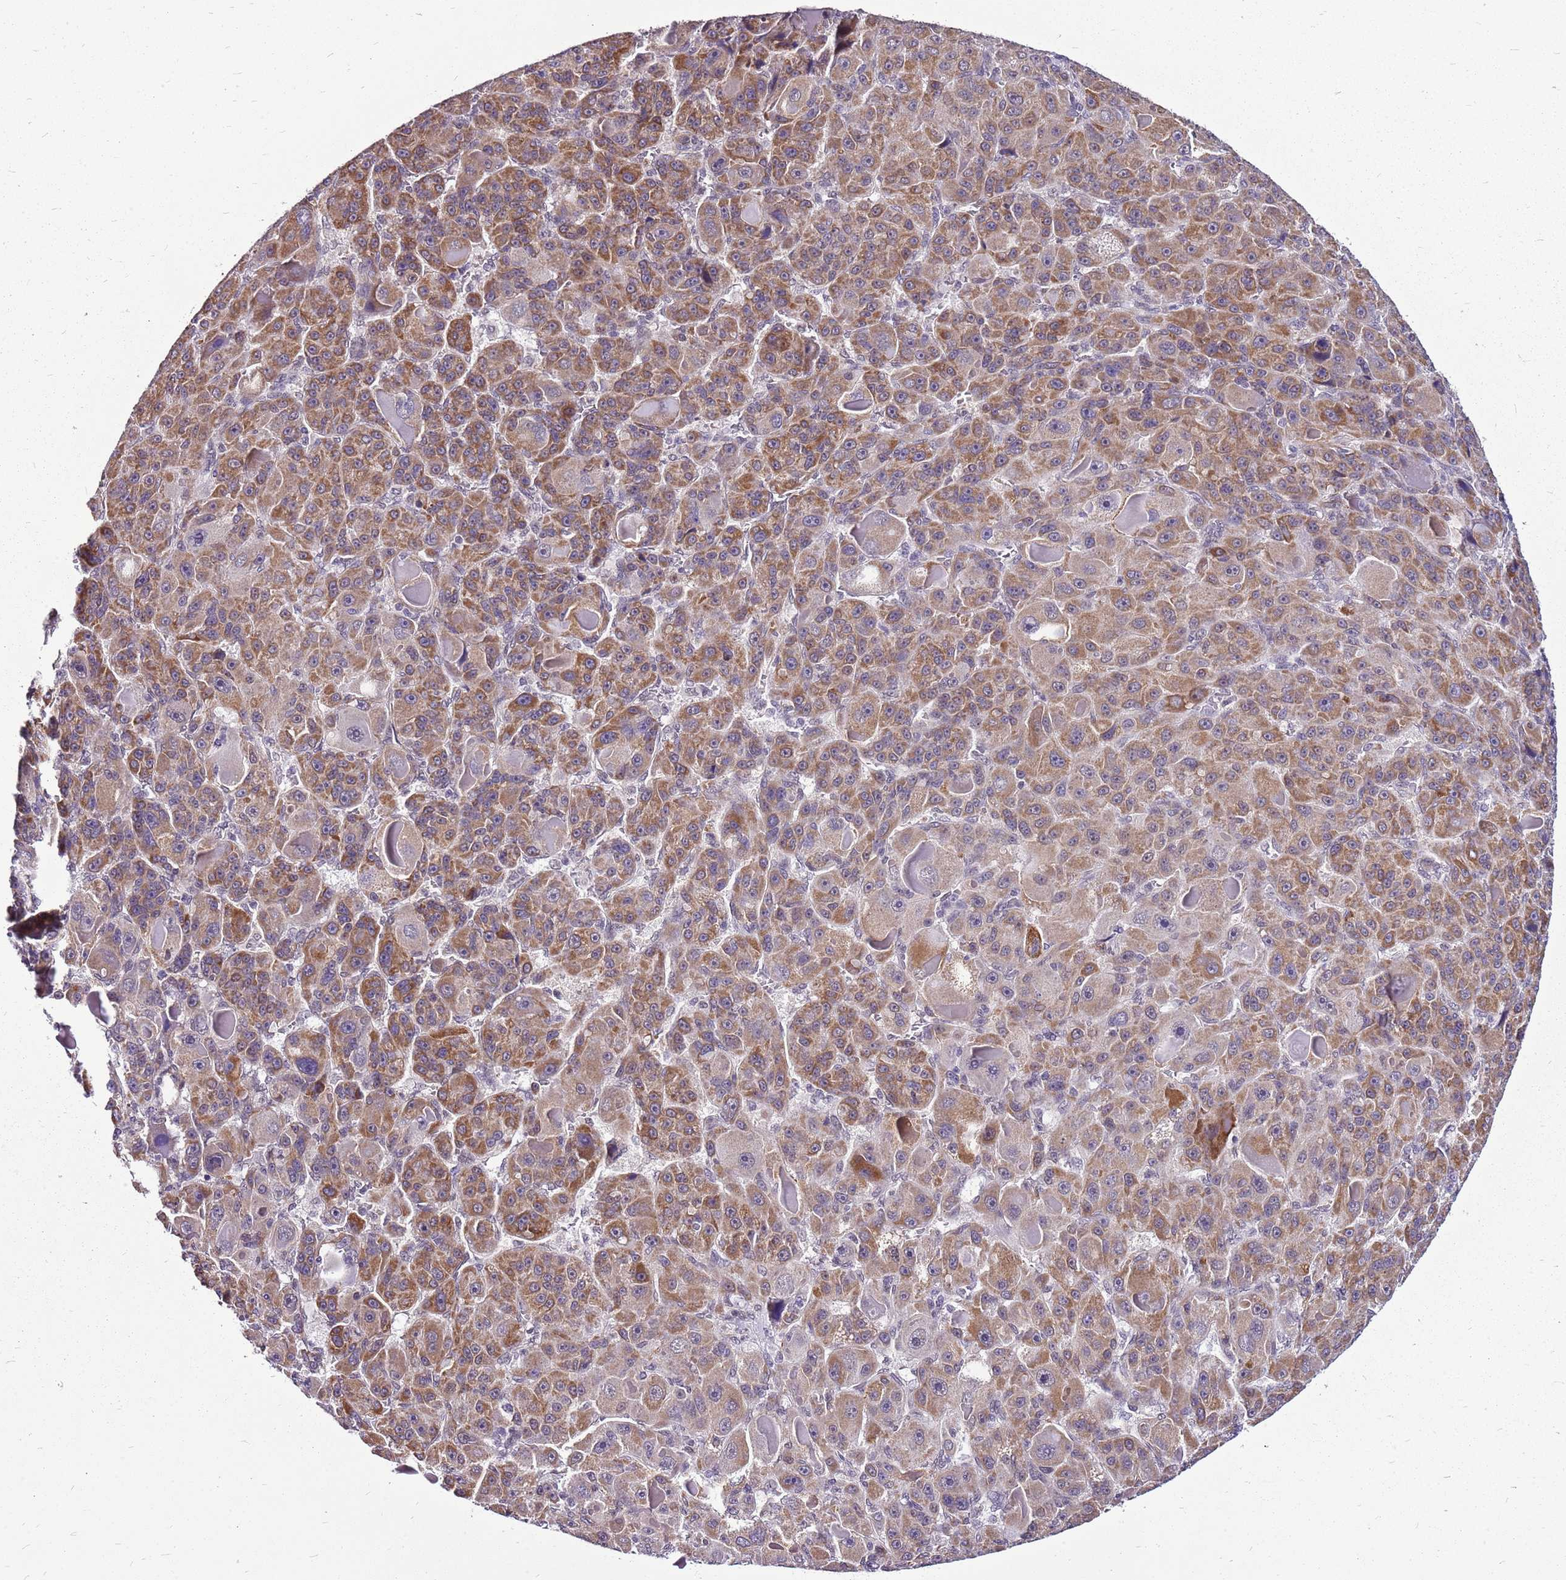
{"staining": {"intensity": "moderate", "quantity": ">75%", "location": "cytoplasmic/membranous"}, "tissue": "liver cancer", "cell_type": "Tumor cells", "image_type": "cancer", "snomed": [{"axis": "morphology", "description": "Carcinoma, Hepatocellular, NOS"}, {"axis": "topography", "description": "Liver"}], "caption": "Moderate cytoplasmic/membranous staining is appreciated in about >75% of tumor cells in liver cancer.", "gene": "CCDC166", "patient": {"sex": "male", "age": 76}}